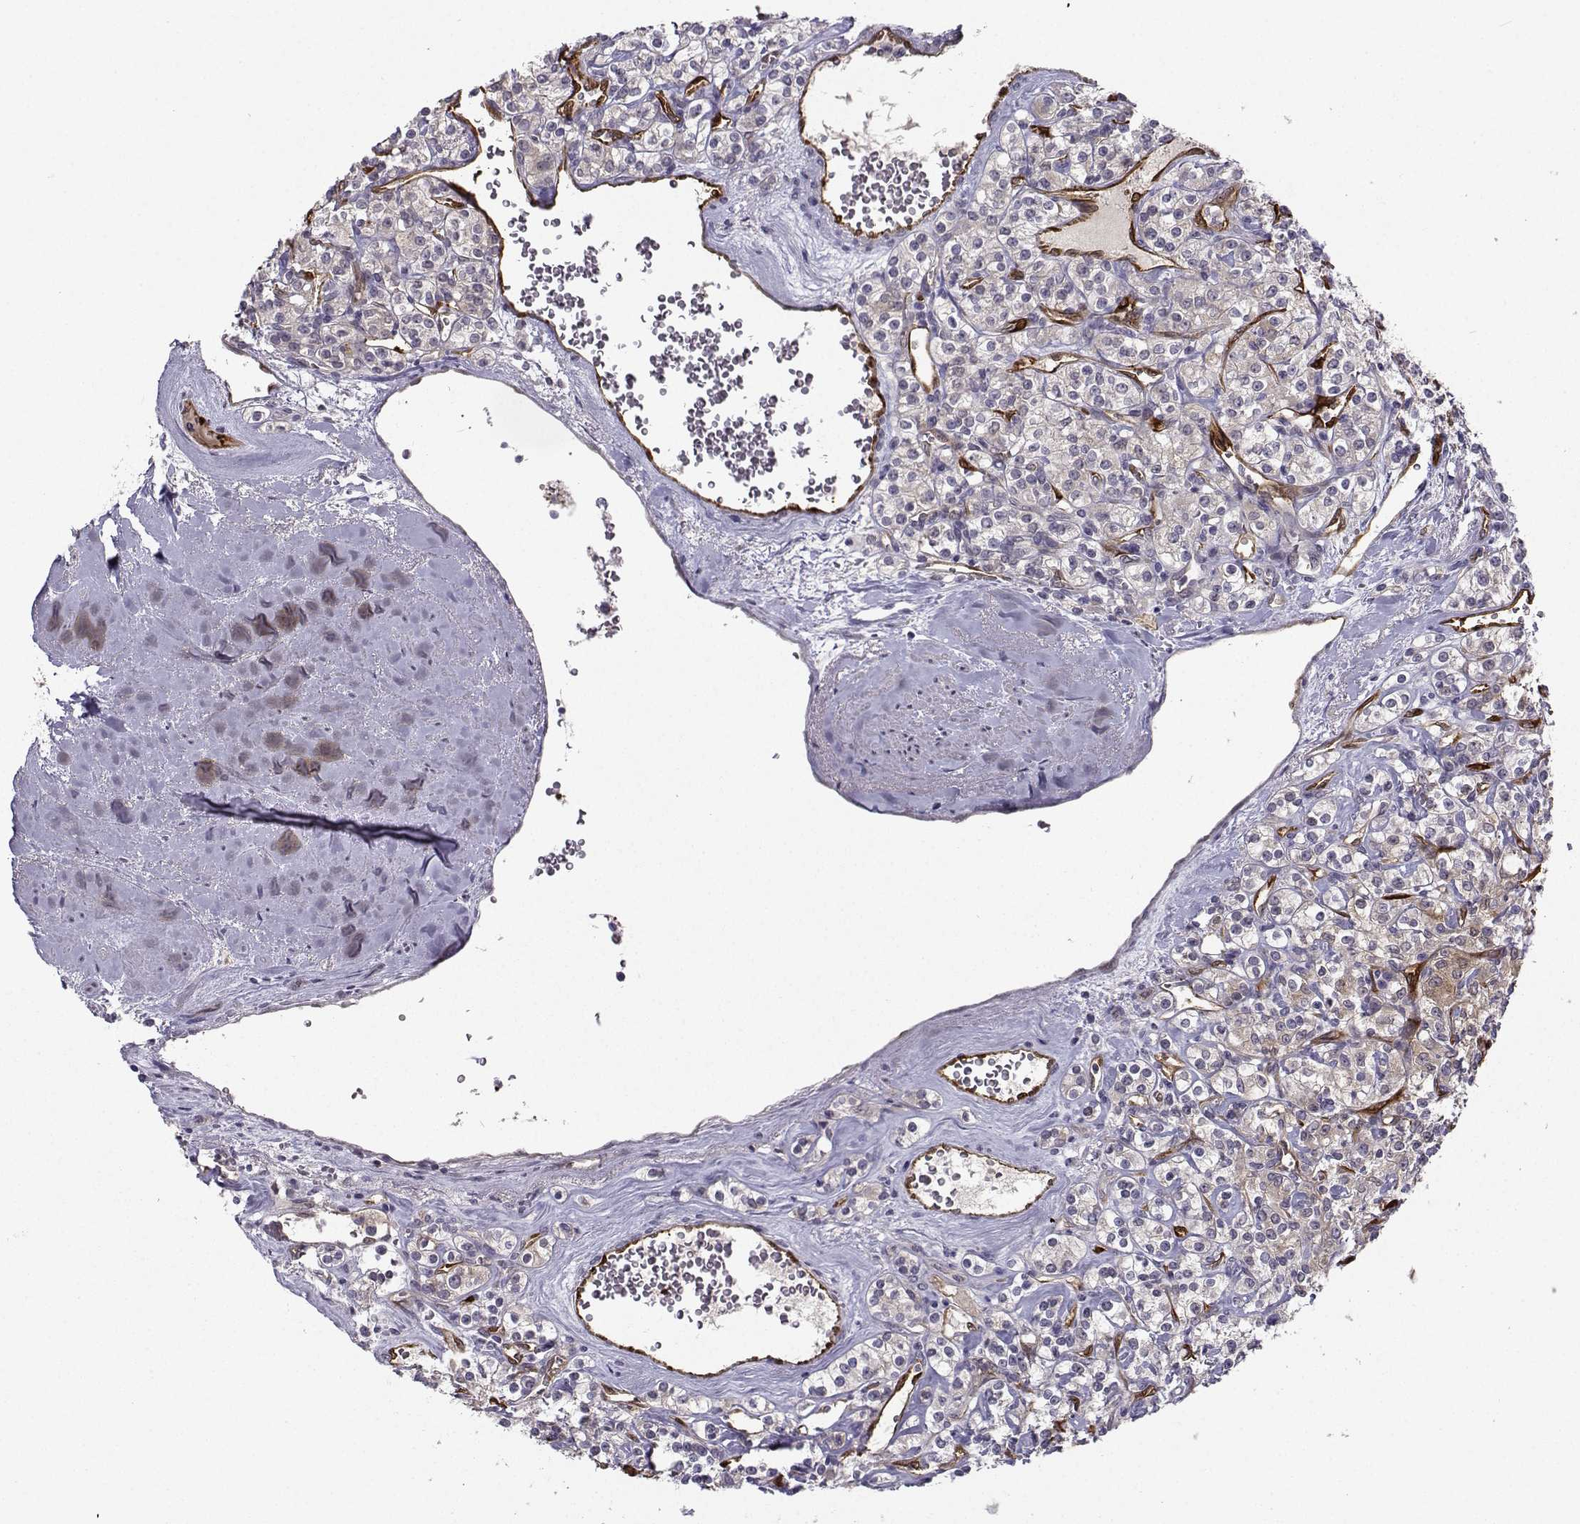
{"staining": {"intensity": "negative", "quantity": "none", "location": "none"}, "tissue": "renal cancer", "cell_type": "Tumor cells", "image_type": "cancer", "snomed": [{"axis": "morphology", "description": "Adenocarcinoma, NOS"}, {"axis": "topography", "description": "Kidney"}], "caption": "Immunohistochemical staining of renal cancer (adenocarcinoma) reveals no significant expression in tumor cells. (DAB (3,3'-diaminobenzidine) immunohistochemistry (IHC) with hematoxylin counter stain).", "gene": "NQO1", "patient": {"sex": "male", "age": 77}}